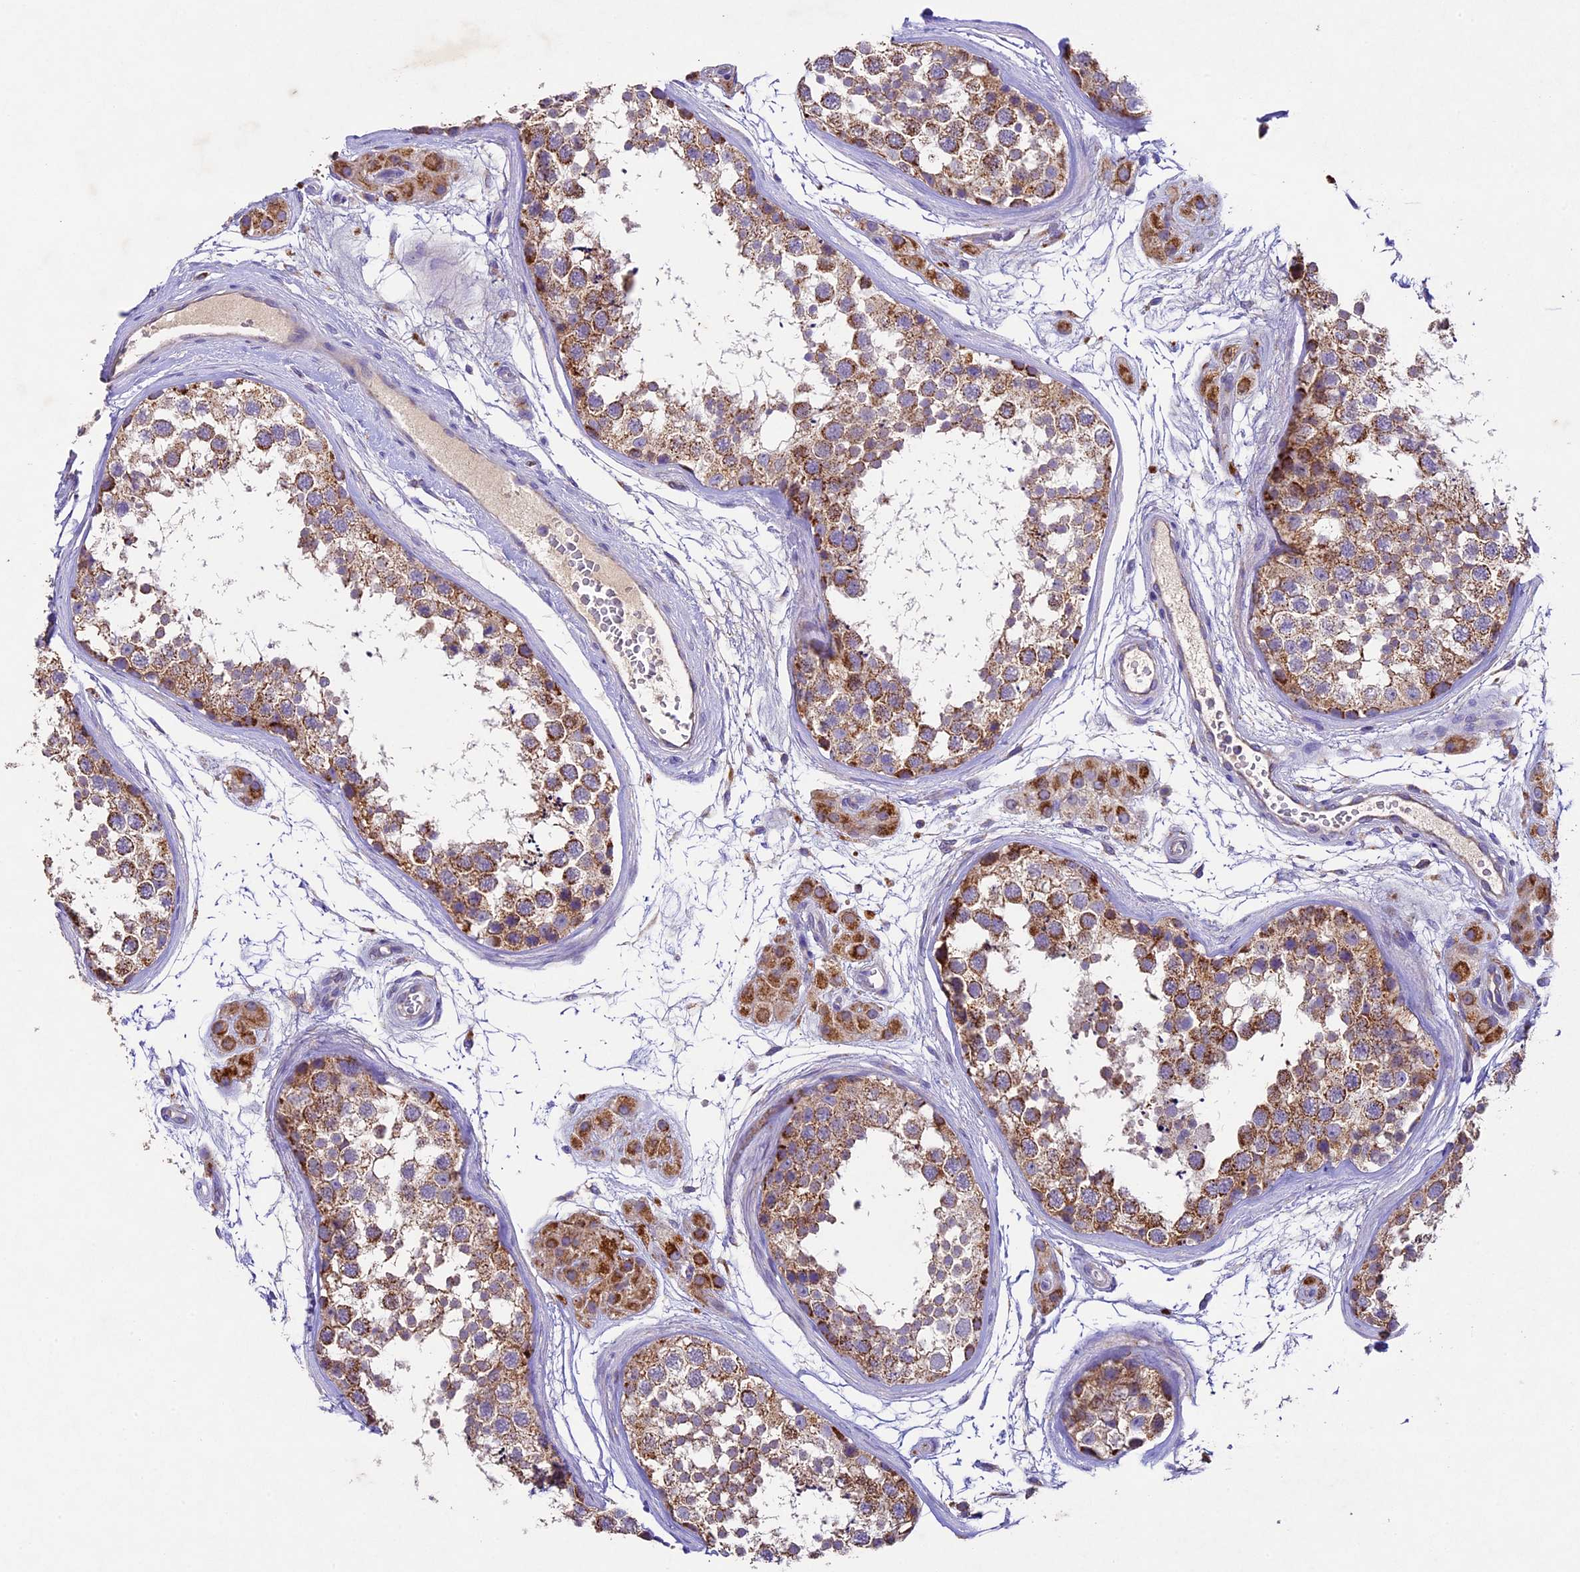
{"staining": {"intensity": "moderate", "quantity": ">75%", "location": "cytoplasmic/membranous"}, "tissue": "testis", "cell_type": "Cells in seminiferous ducts", "image_type": "normal", "snomed": [{"axis": "morphology", "description": "Normal tissue, NOS"}, {"axis": "topography", "description": "Testis"}], "caption": "This histopathology image exhibits normal testis stained with immunohistochemistry to label a protein in brown. The cytoplasmic/membranous of cells in seminiferous ducts show moderate positivity for the protein. Nuclei are counter-stained blue.", "gene": "PMPCB", "patient": {"sex": "male", "age": 56}}